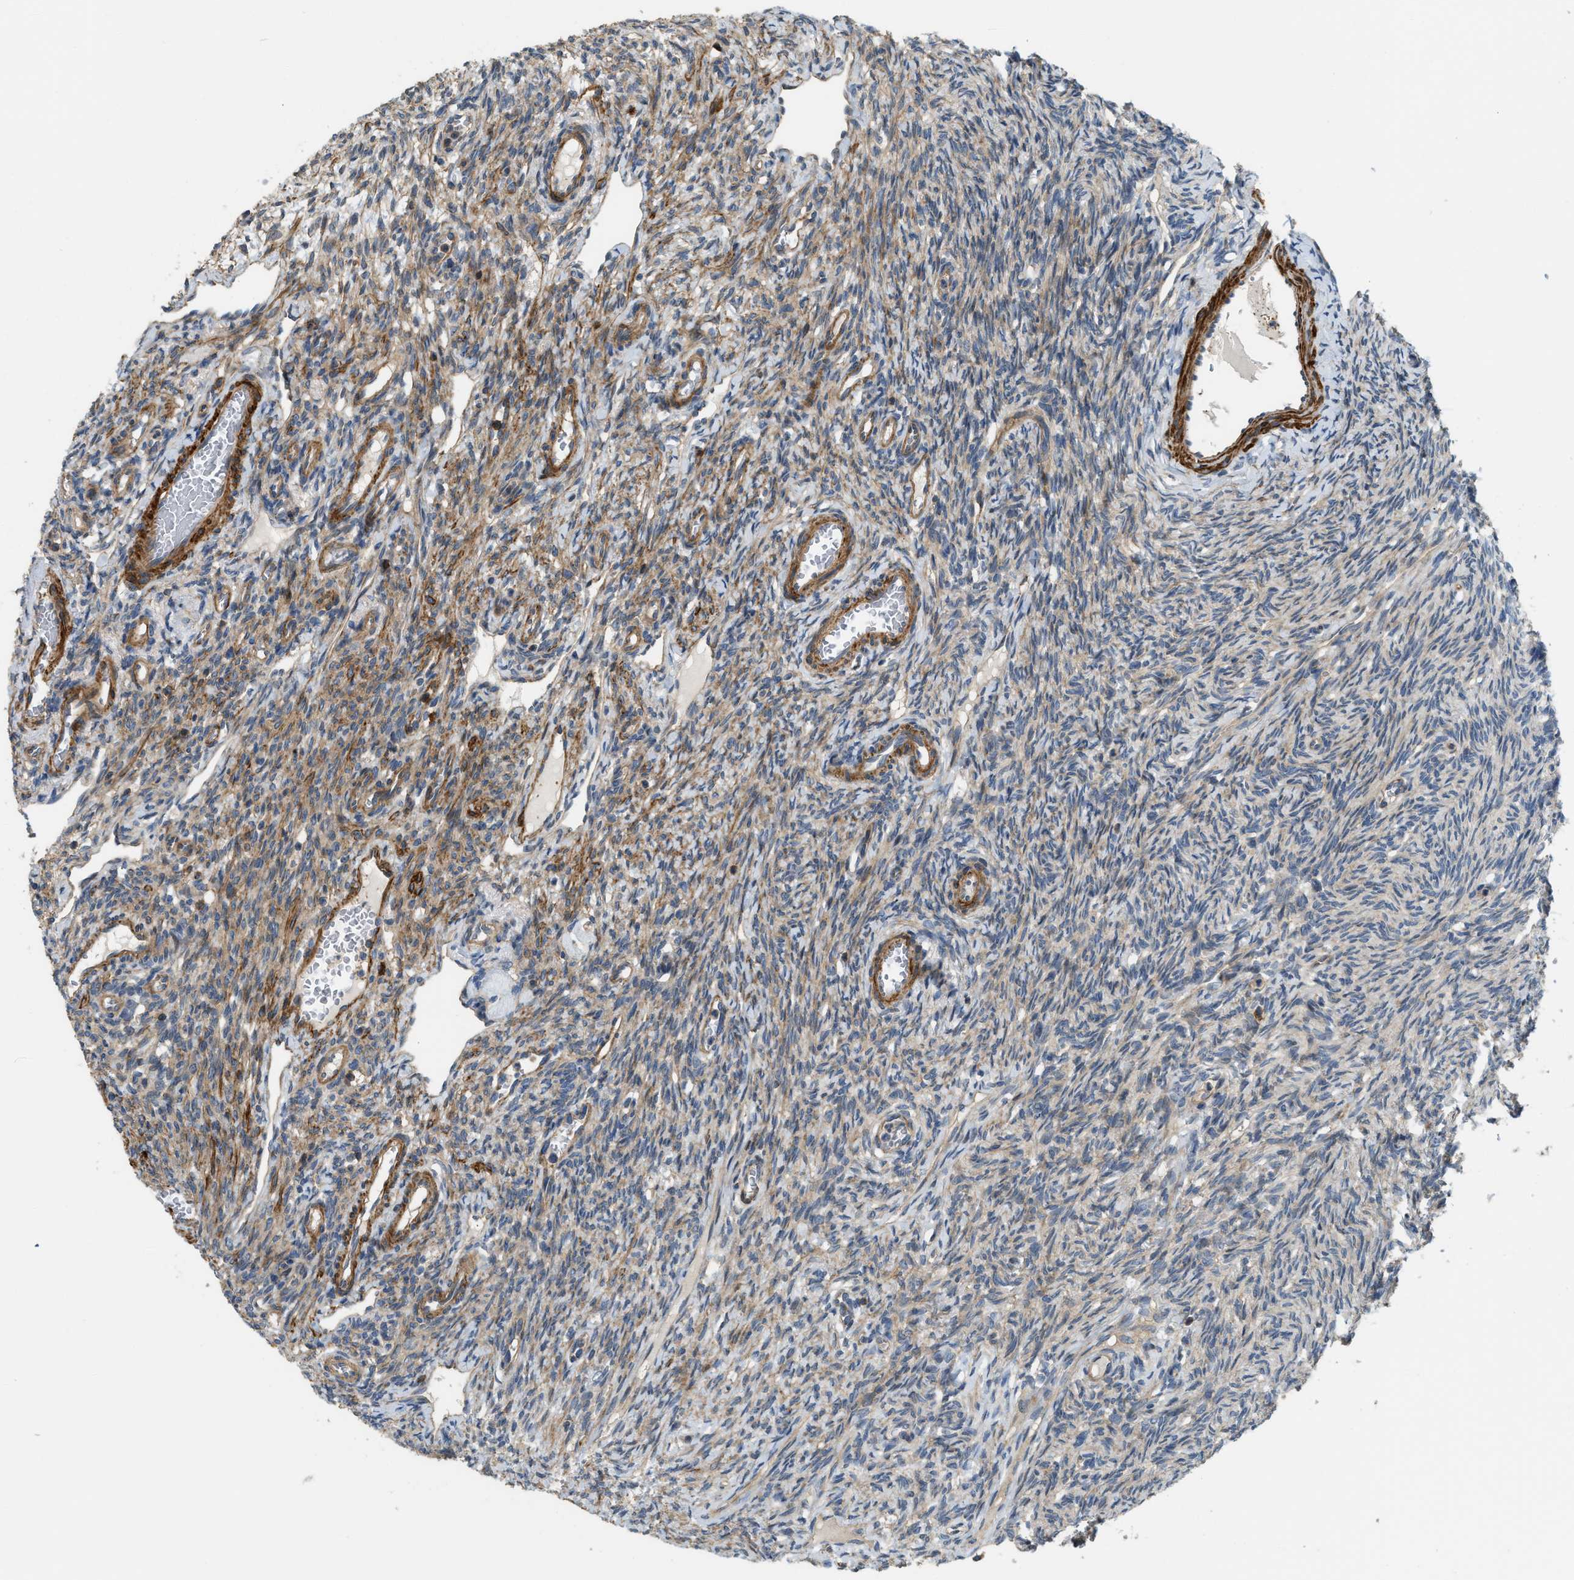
{"staining": {"intensity": "moderate", "quantity": ">75%", "location": "cytoplasmic/membranous"}, "tissue": "ovary", "cell_type": "Follicle cells", "image_type": "normal", "snomed": [{"axis": "morphology", "description": "Normal tissue, NOS"}, {"axis": "topography", "description": "Ovary"}], "caption": "Human ovary stained for a protein (brown) reveals moderate cytoplasmic/membranous positive positivity in about >75% of follicle cells.", "gene": "BTN3A2", "patient": {"sex": "female", "age": 33}}